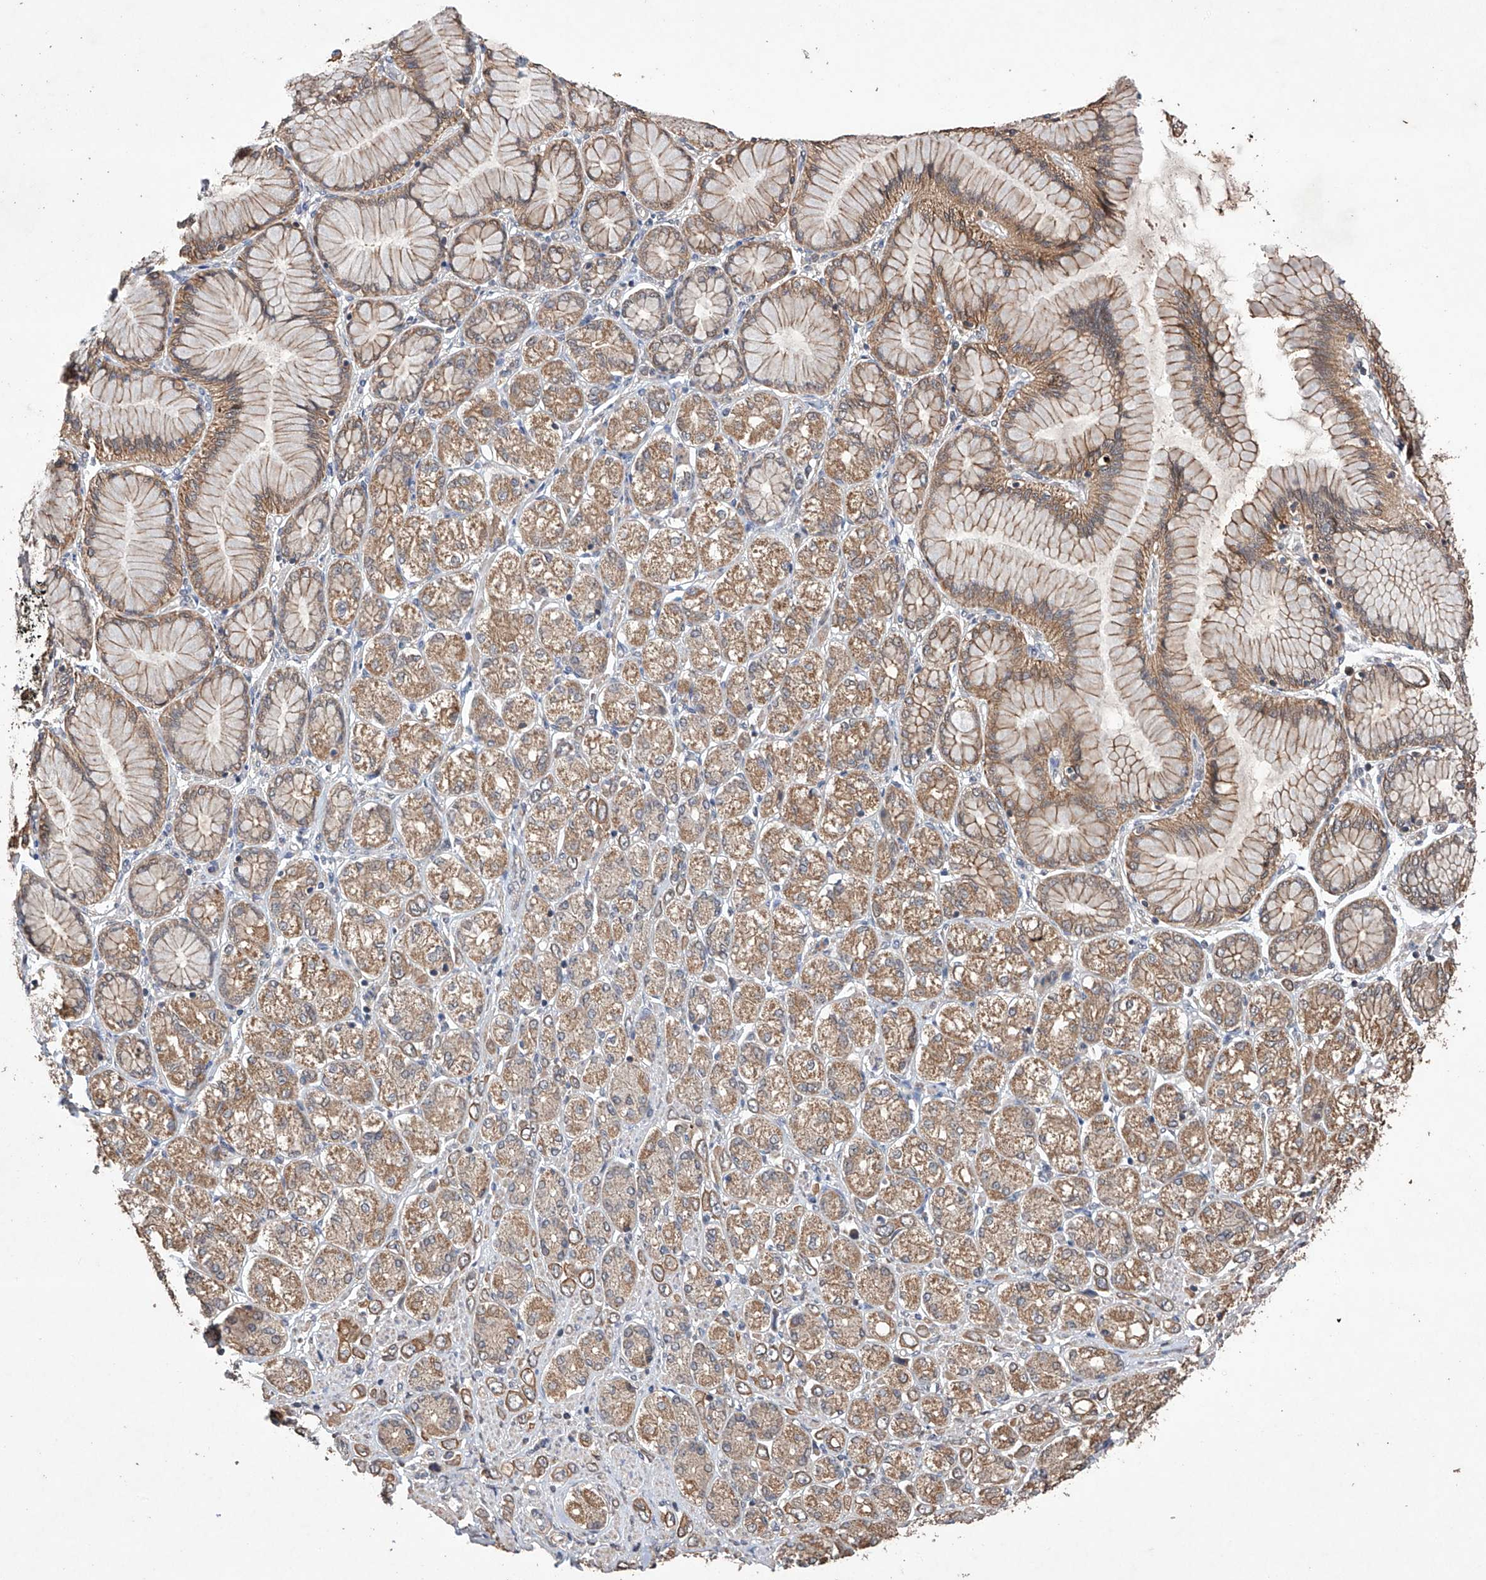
{"staining": {"intensity": "moderate", "quantity": ">75%", "location": "cytoplasmic/membranous"}, "tissue": "stomach cancer", "cell_type": "Tumor cells", "image_type": "cancer", "snomed": [{"axis": "morphology", "description": "Adenocarcinoma, NOS"}, {"axis": "topography", "description": "Stomach"}], "caption": "The image exhibits a brown stain indicating the presence of a protein in the cytoplasmic/membranous of tumor cells in stomach adenocarcinoma.", "gene": "LURAP1", "patient": {"sex": "female", "age": 65}}